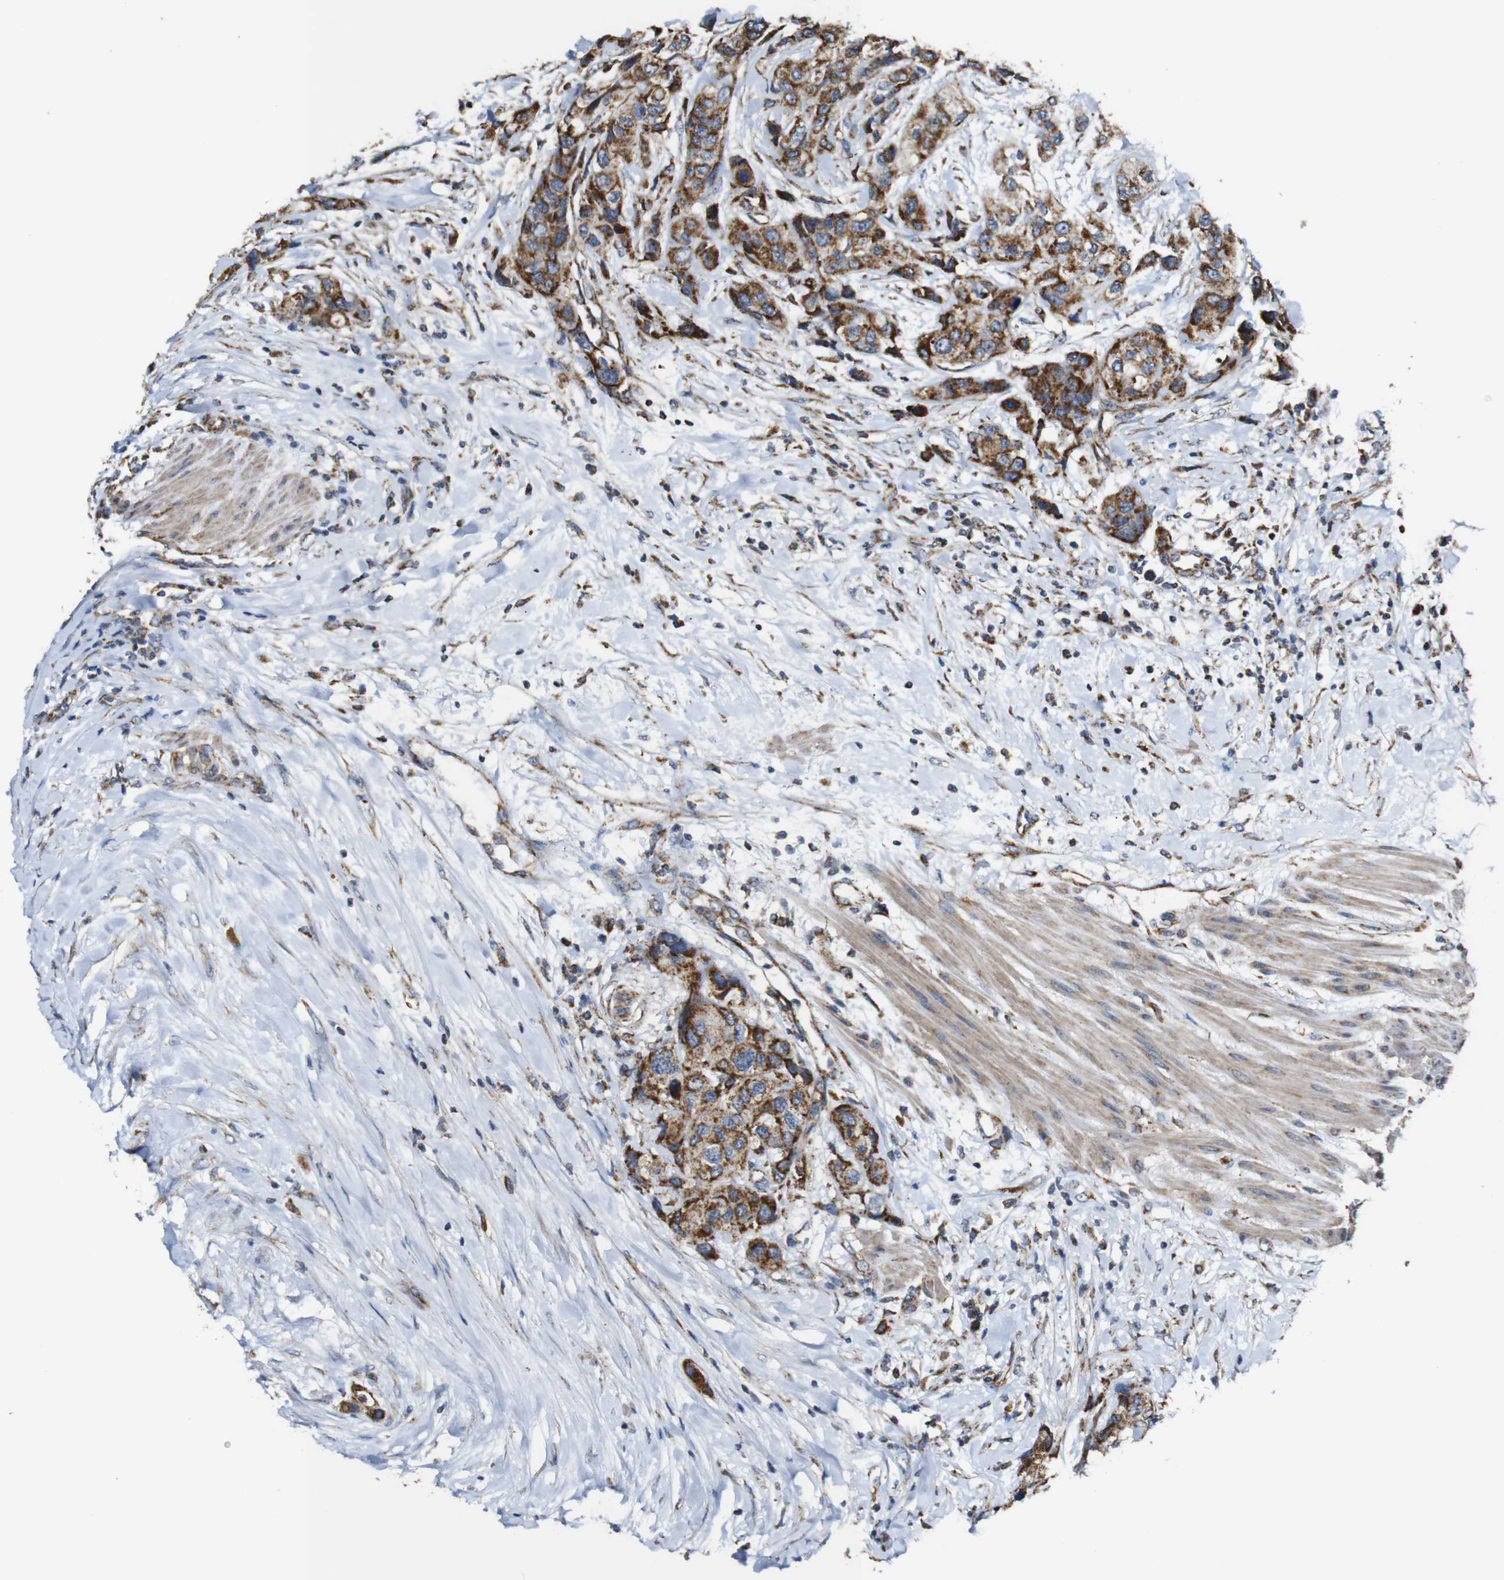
{"staining": {"intensity": "moderate", "quantity": ">75%", "location": "cytoplasmic/membranous"}, "tissue": "urothelial cancer", "cell_type": "Tumor cells", "image_type": "cancer", "snomed": [{"axis": "morphology", "description": "Urothelial carcinoma, High grade"}, {"axis": "topography", "description": "Urinary bladder"}], "caption": "Tumor cells exhibit medium levels of moderate cytoplasmic/membranous expression in about >75% of cells in human urothelial carcinoma (high-grade).", "gene": "NR3C2", "patient": {"sex": "female", "age": 56}}